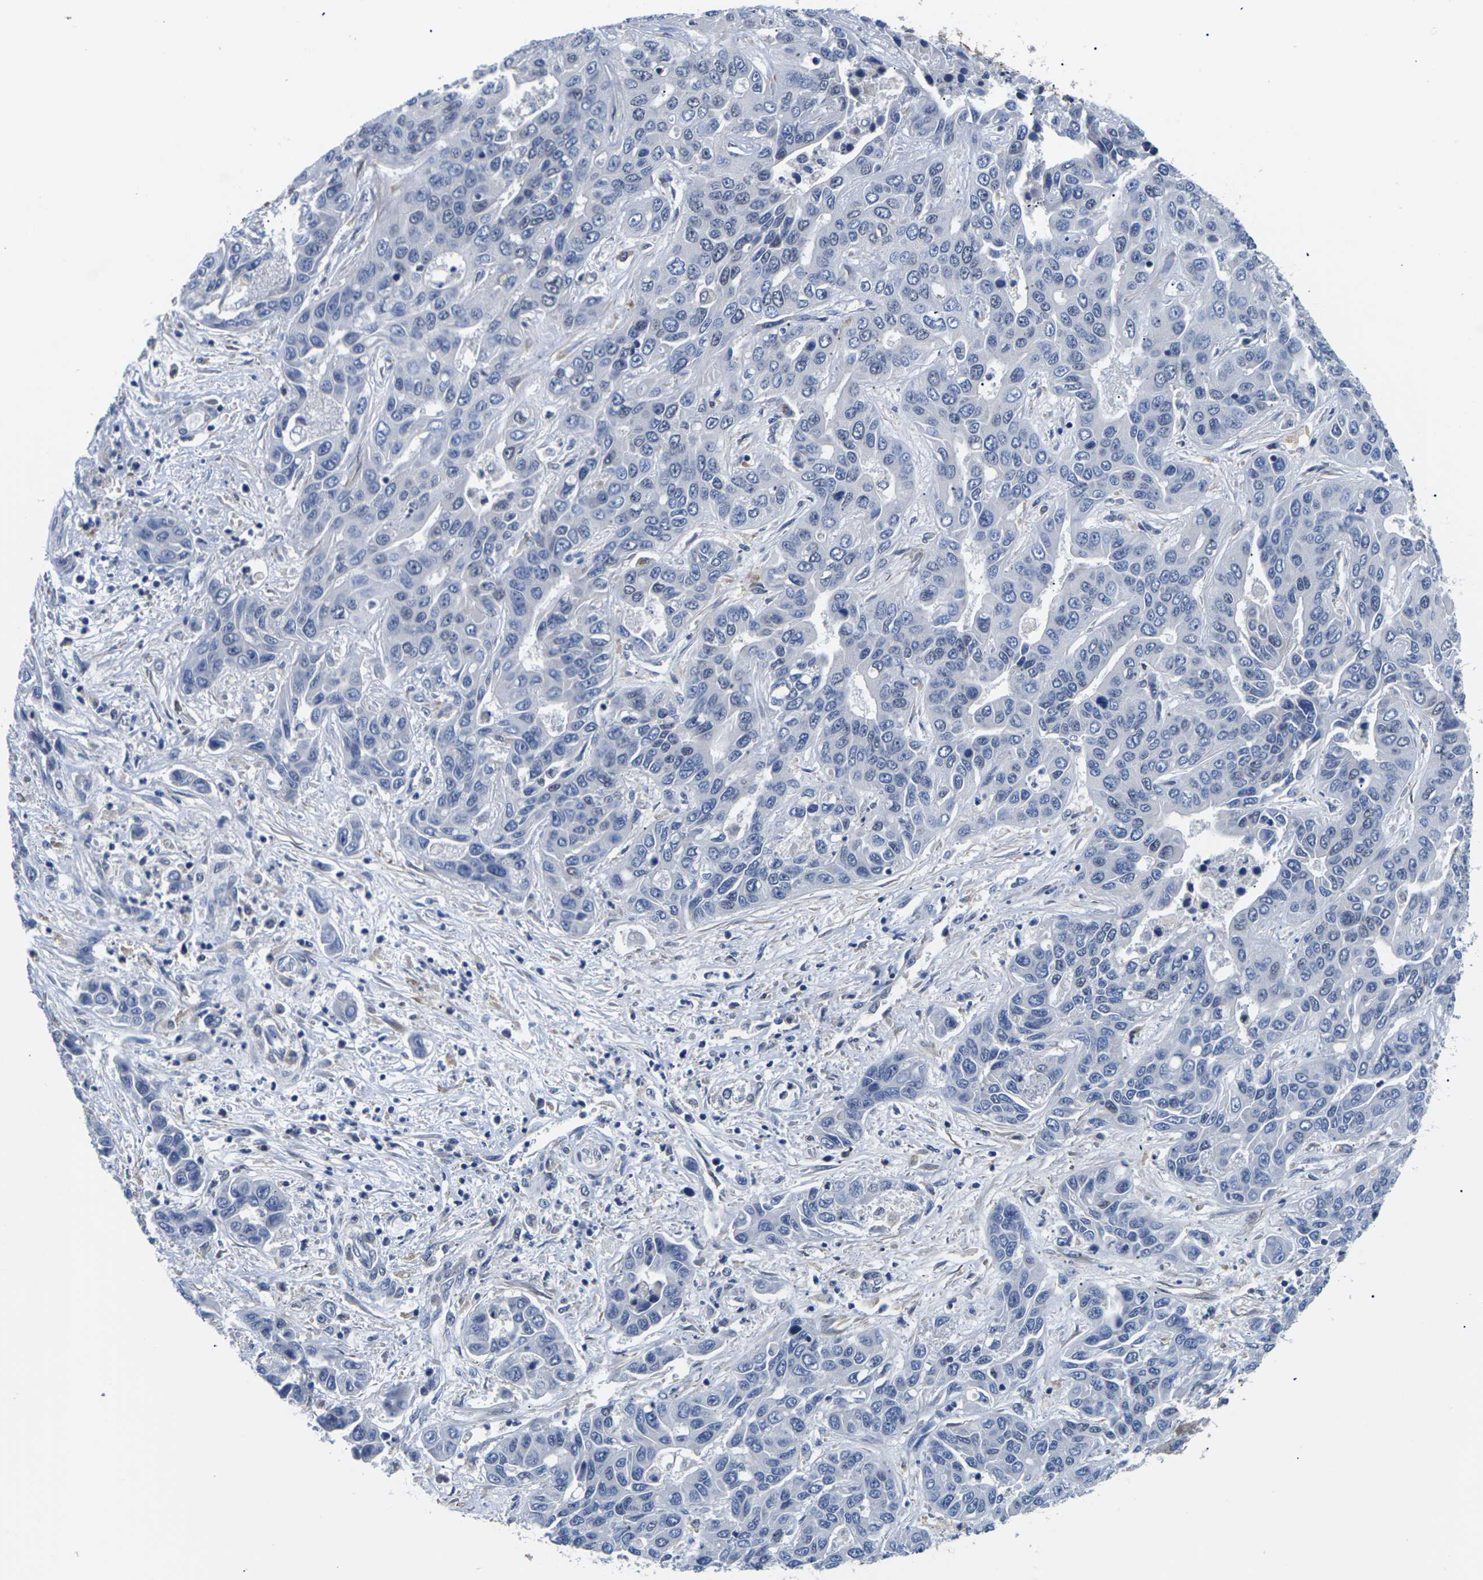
{"staining": {"intensity": "negative", "quantity": "none", "location": "none"}, "tissue": "liver cancer", "cell_type": "Tumor cells", "image_type": "cancer", "snomed": [{"axis": "morphology", "description": "Cholangiocarcinoma"}, {"axis": "topography", "description": "Liver"}], "caption": "Cholangiocarcinoma (liver) was stained to show a protein in brown. There is no significant positivity in tumor cells.", "gene": "ST6GAL2", "patient": {"sex": "female", "age": 52}}